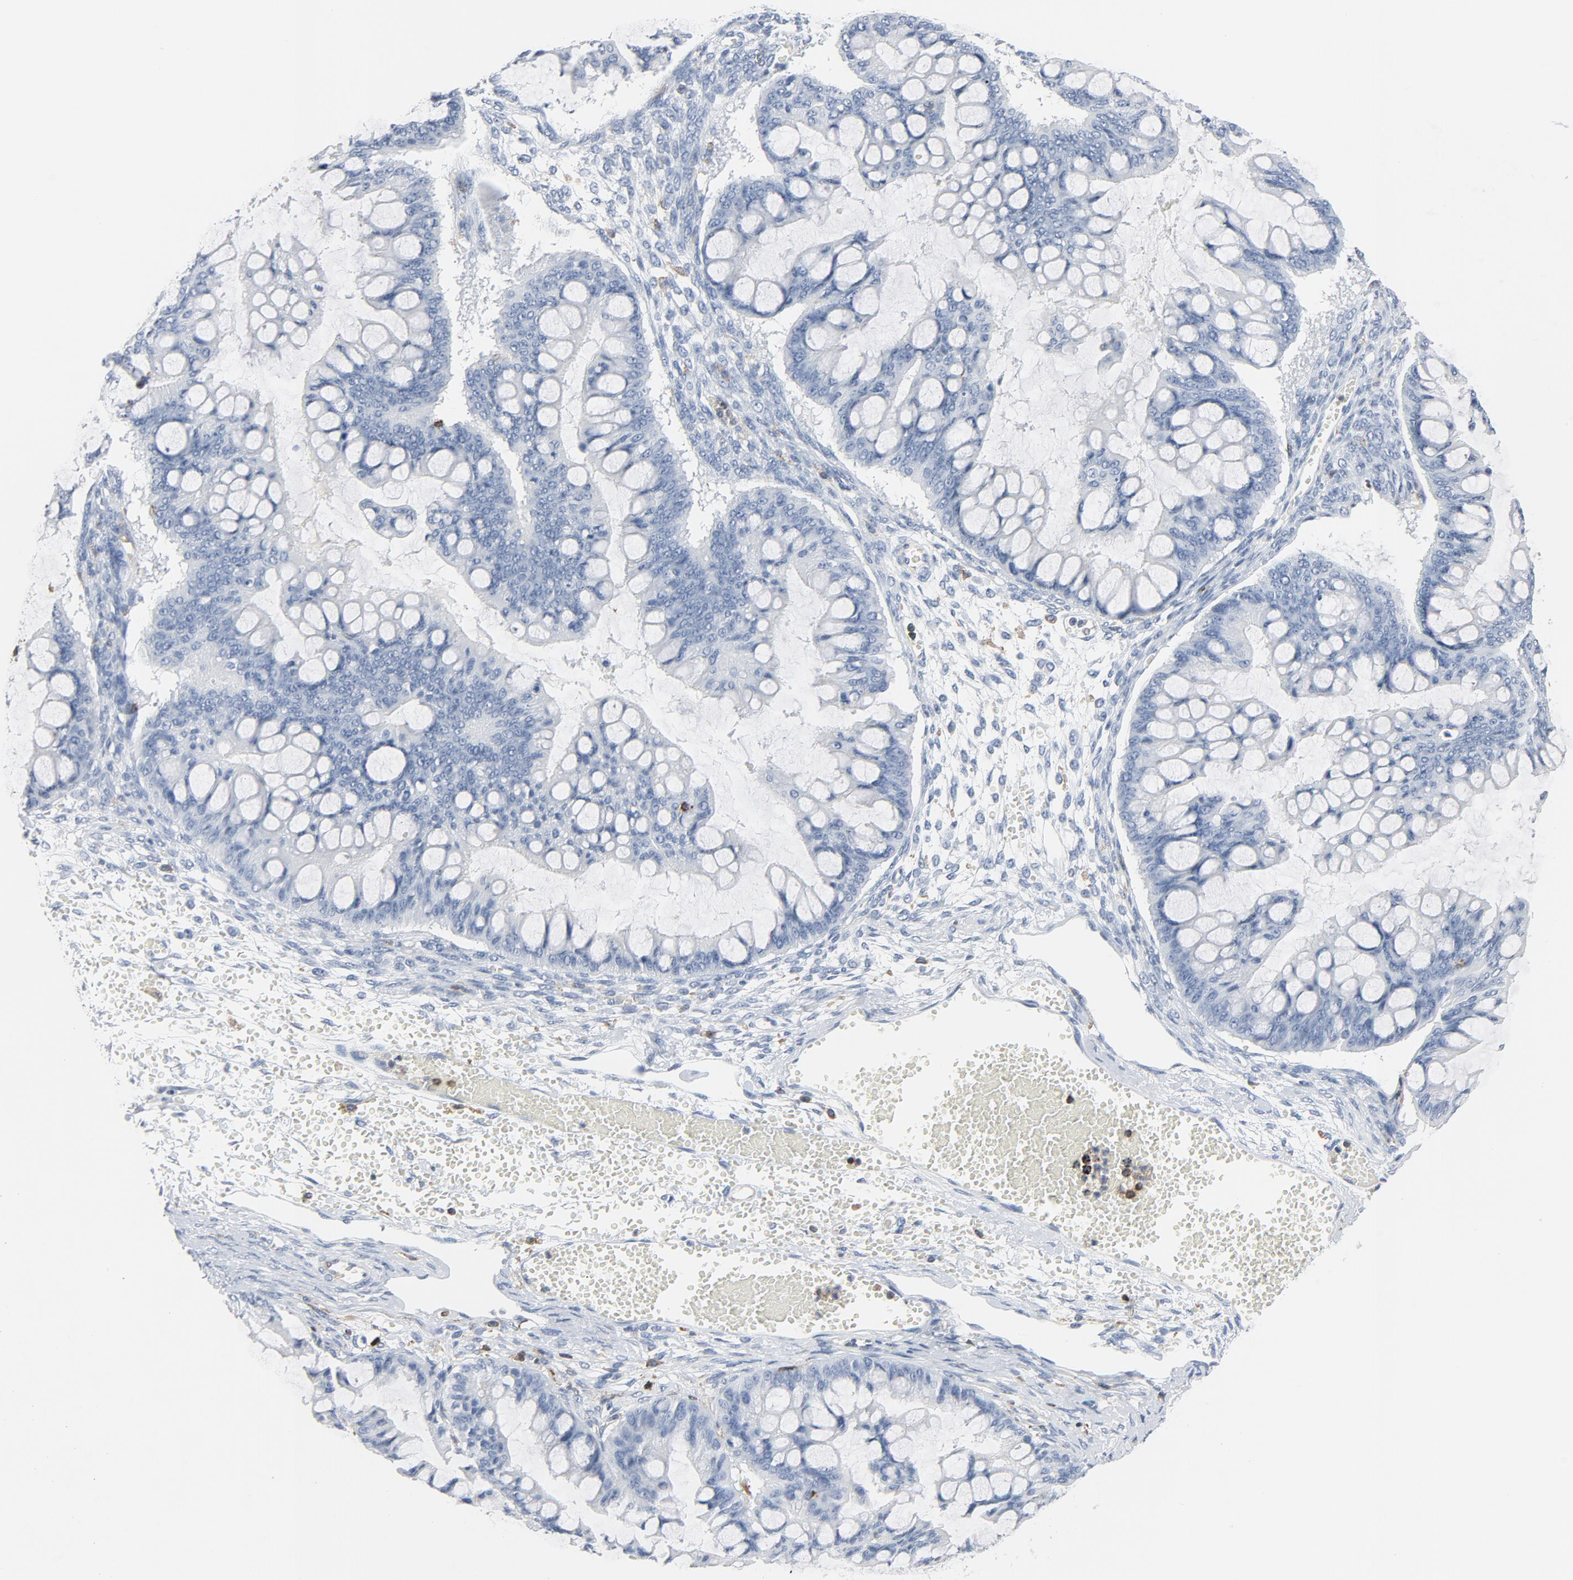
{"staining": {"intensity": "negative", "quantity": "none", "location": "none"}, "tissue": "ovarian cancer", "cell_type": "Tumor cells", "image_type": "cancer", "snomed": [{"axis": "morphology", "description": "Cystadenocarcinoma, mucinous, NOS"}, {"axis": "topography", "description": "Ovary"}], "caption": "Immunohistochemical staining of ovarian mucinous cystadenocarcinoma displays no significant positivity in tumor cells. (Brightfield microscopy of DAB (3,3'-diaminobenzidine) immunohistochemistry at high magnification).", "gene": "LCP2", "patient": {"sex": "female", "age": 73}}